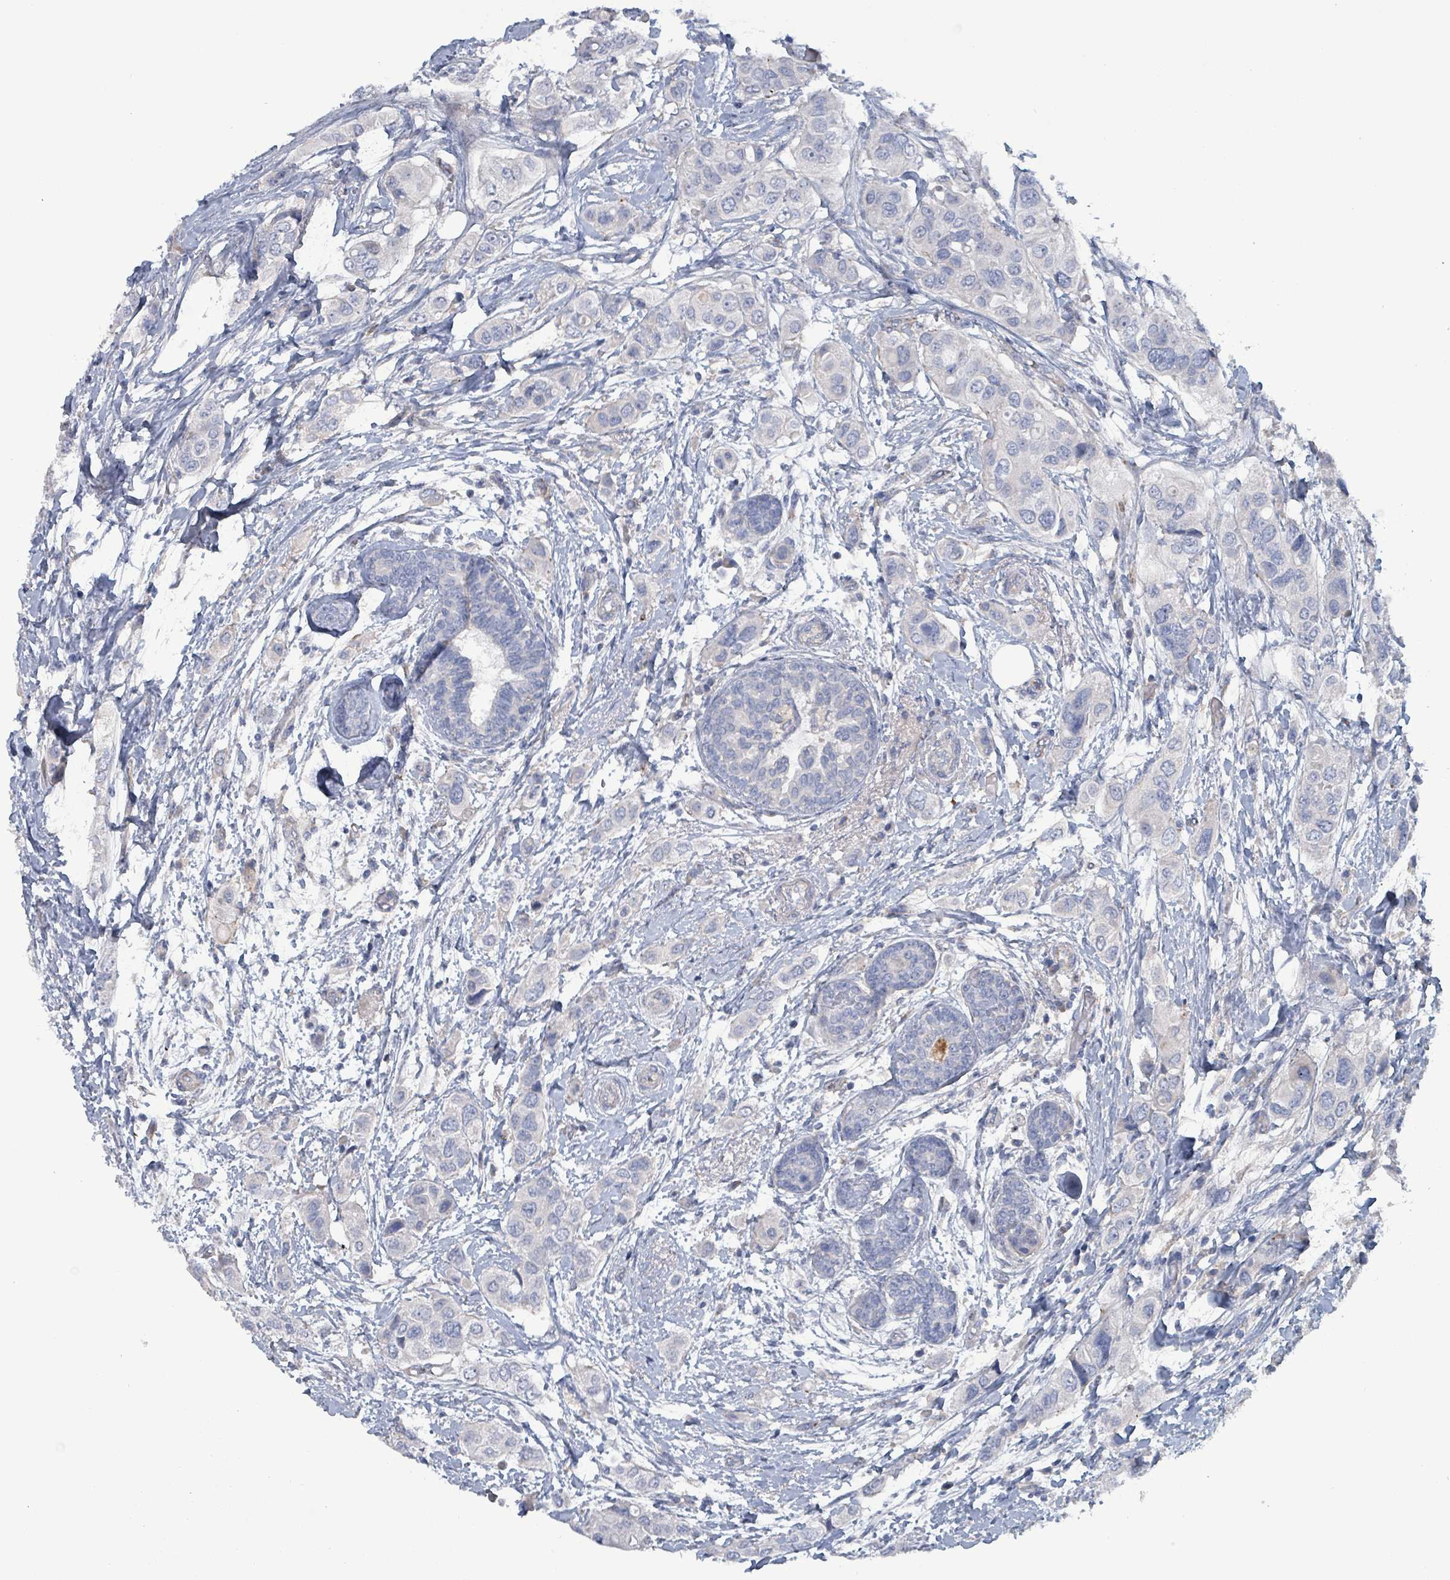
{"staining": {"intensity": "negative", "quantity": "none", "location": "none"}, "tissue": "breast cancer", "cell_type": "Tumor cells", "image_type": "cancer", "snomed": [{"axis": "morphology", "description": "Lobular carcinoma"}, {"axis": "topography", "description": "Breast"}], "caption": "IHC image of neoplastic tissue: breast cancer stained with DAB (3,3'-diaminobenzidine) reveals no significant protein staining in tumor cells.", "gene": "TAAR5", "patient": {"sex": "female", "age": 51}}